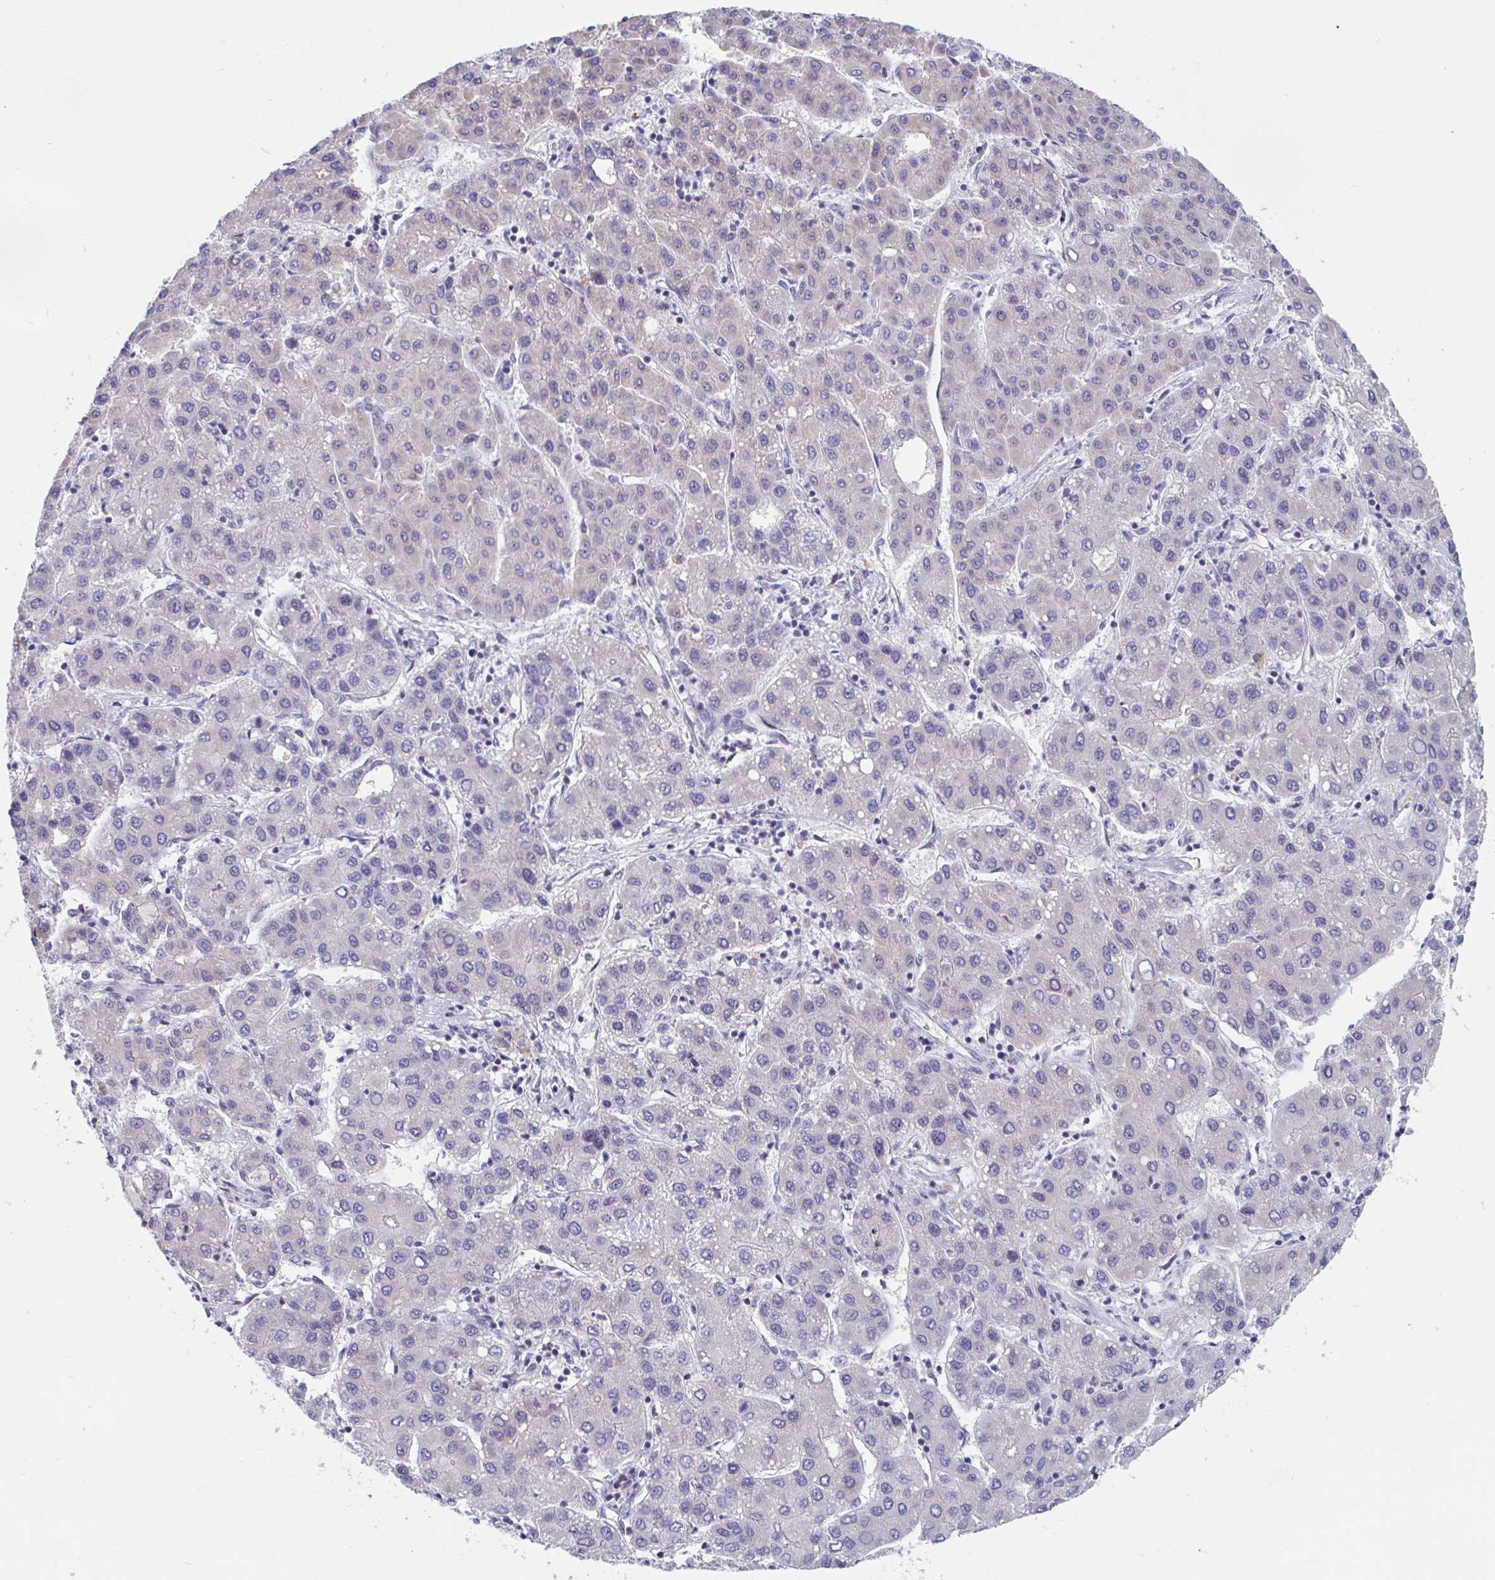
{"staining": {"intensity": "negative", "quantity": "none", "location": "none"}, "tissue": "liver cancer", "cell_type": "Tumor cells", "image_type": "cancer", "snomed": [{"axis": "morphology", "description": "Carcinoma, Hepatocellular, NOS"}, {"axis": "topography", "description": "Liver"}], "caption": "Image shows no significant protein positivity in tumor cells of hepatocellular carcinoma (liver).", "gene": "UNKL", "patient": {"sex": "male", "age": 65}}